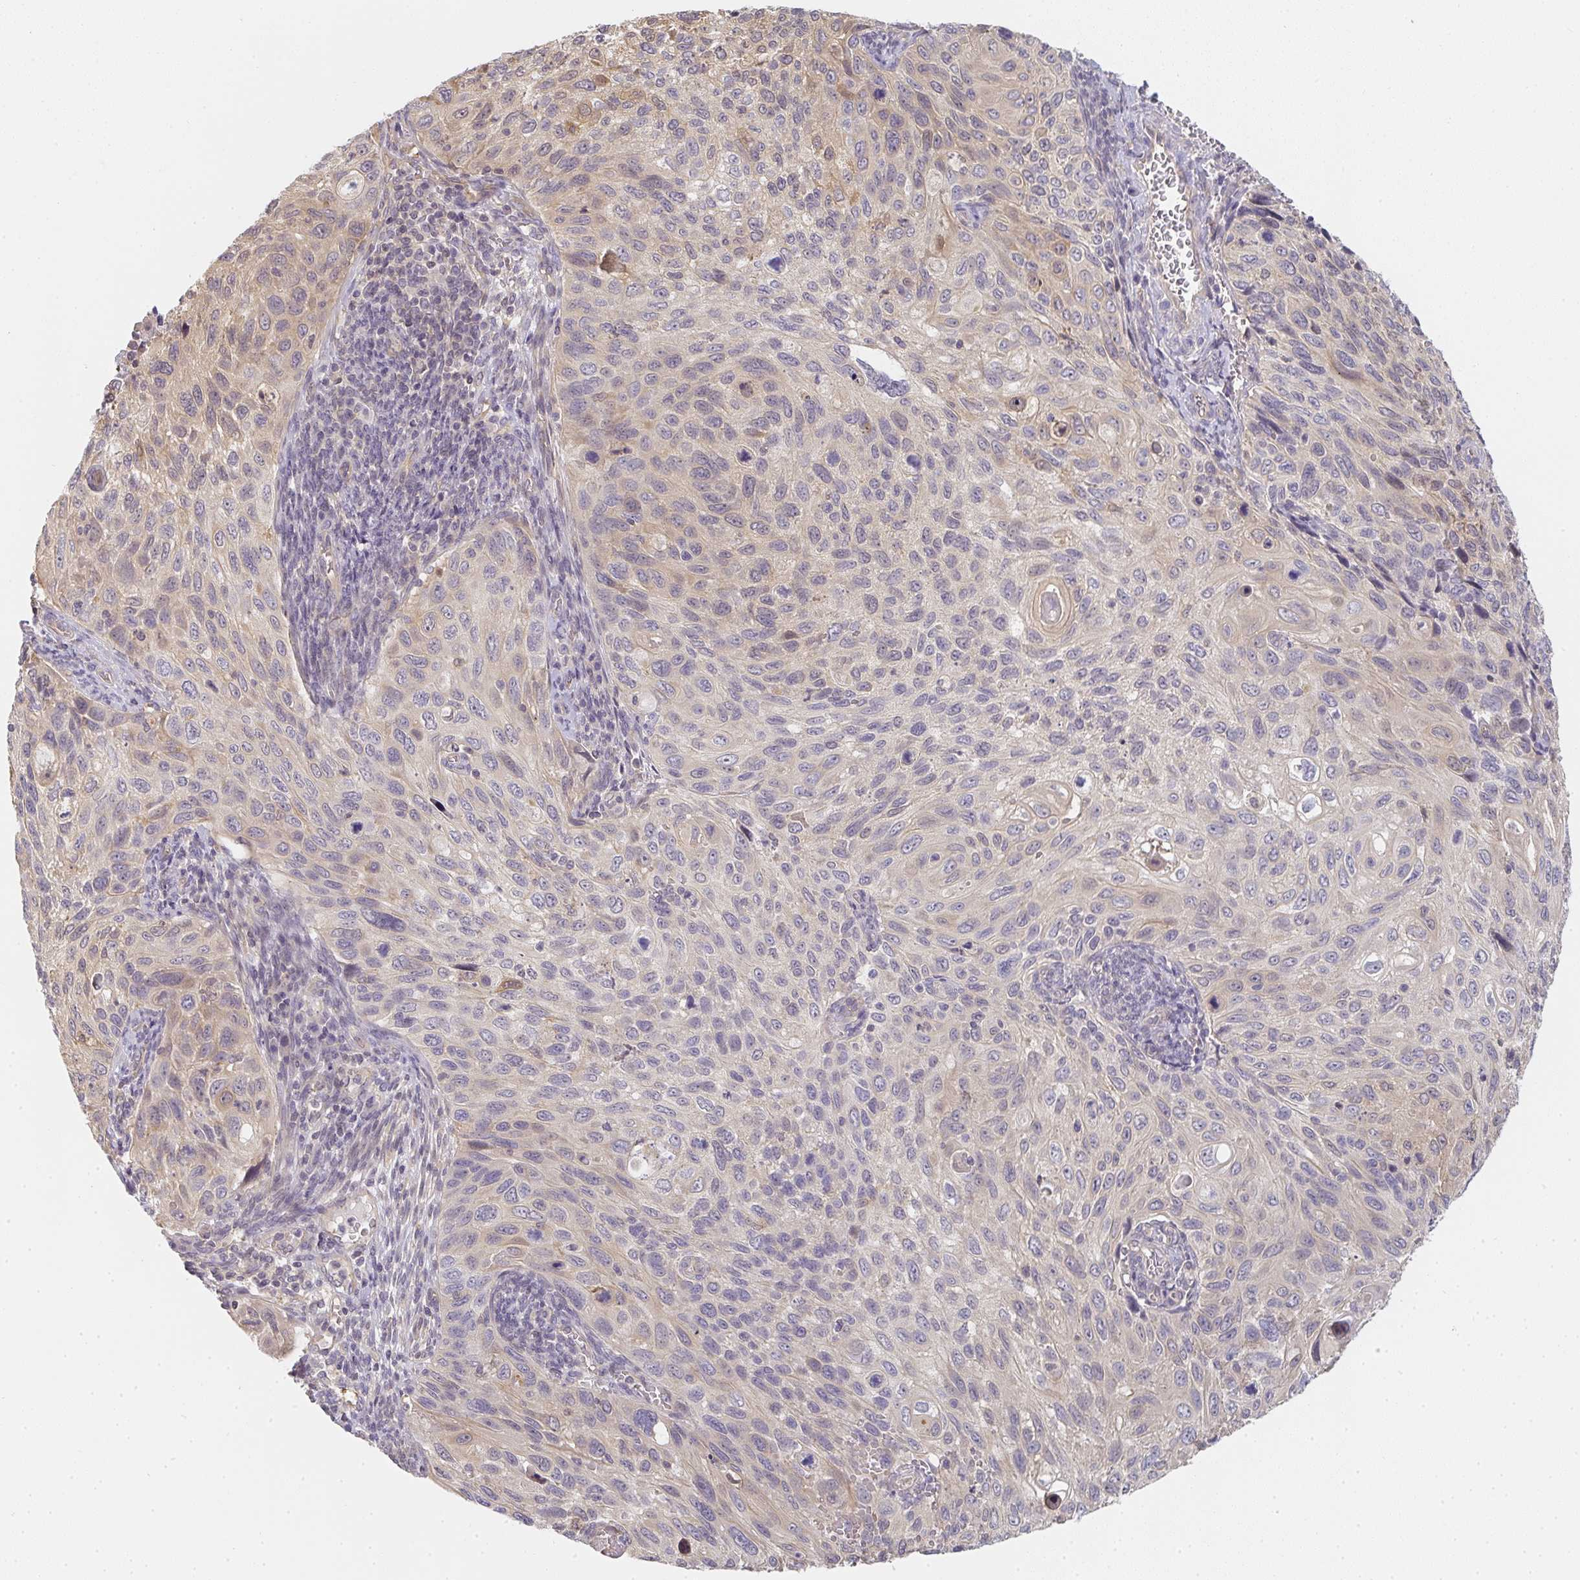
{"staining": {"intensity": "weak", "quantity": "25%-75%", "location": "cytoplasmic/membranous"}, "tissue": "cervical cancer", "cell_type": "Tumor cells", "image_type": "cancer", "snomed": [{"axis": "morphology", "description": "Squamous cell carcinoma, NOS"}, {"axis": "topography", "description": "Cervix"}], "caption": "Squamous cell carcinoma (cervical) stained with immunohistochemistry demonstrates weak cytoplasmic/membranous positivity in approximately 25%-75% of tumor cells.", "gene": "GSDMB", "patient": {"sex": "female", "age": 70}}